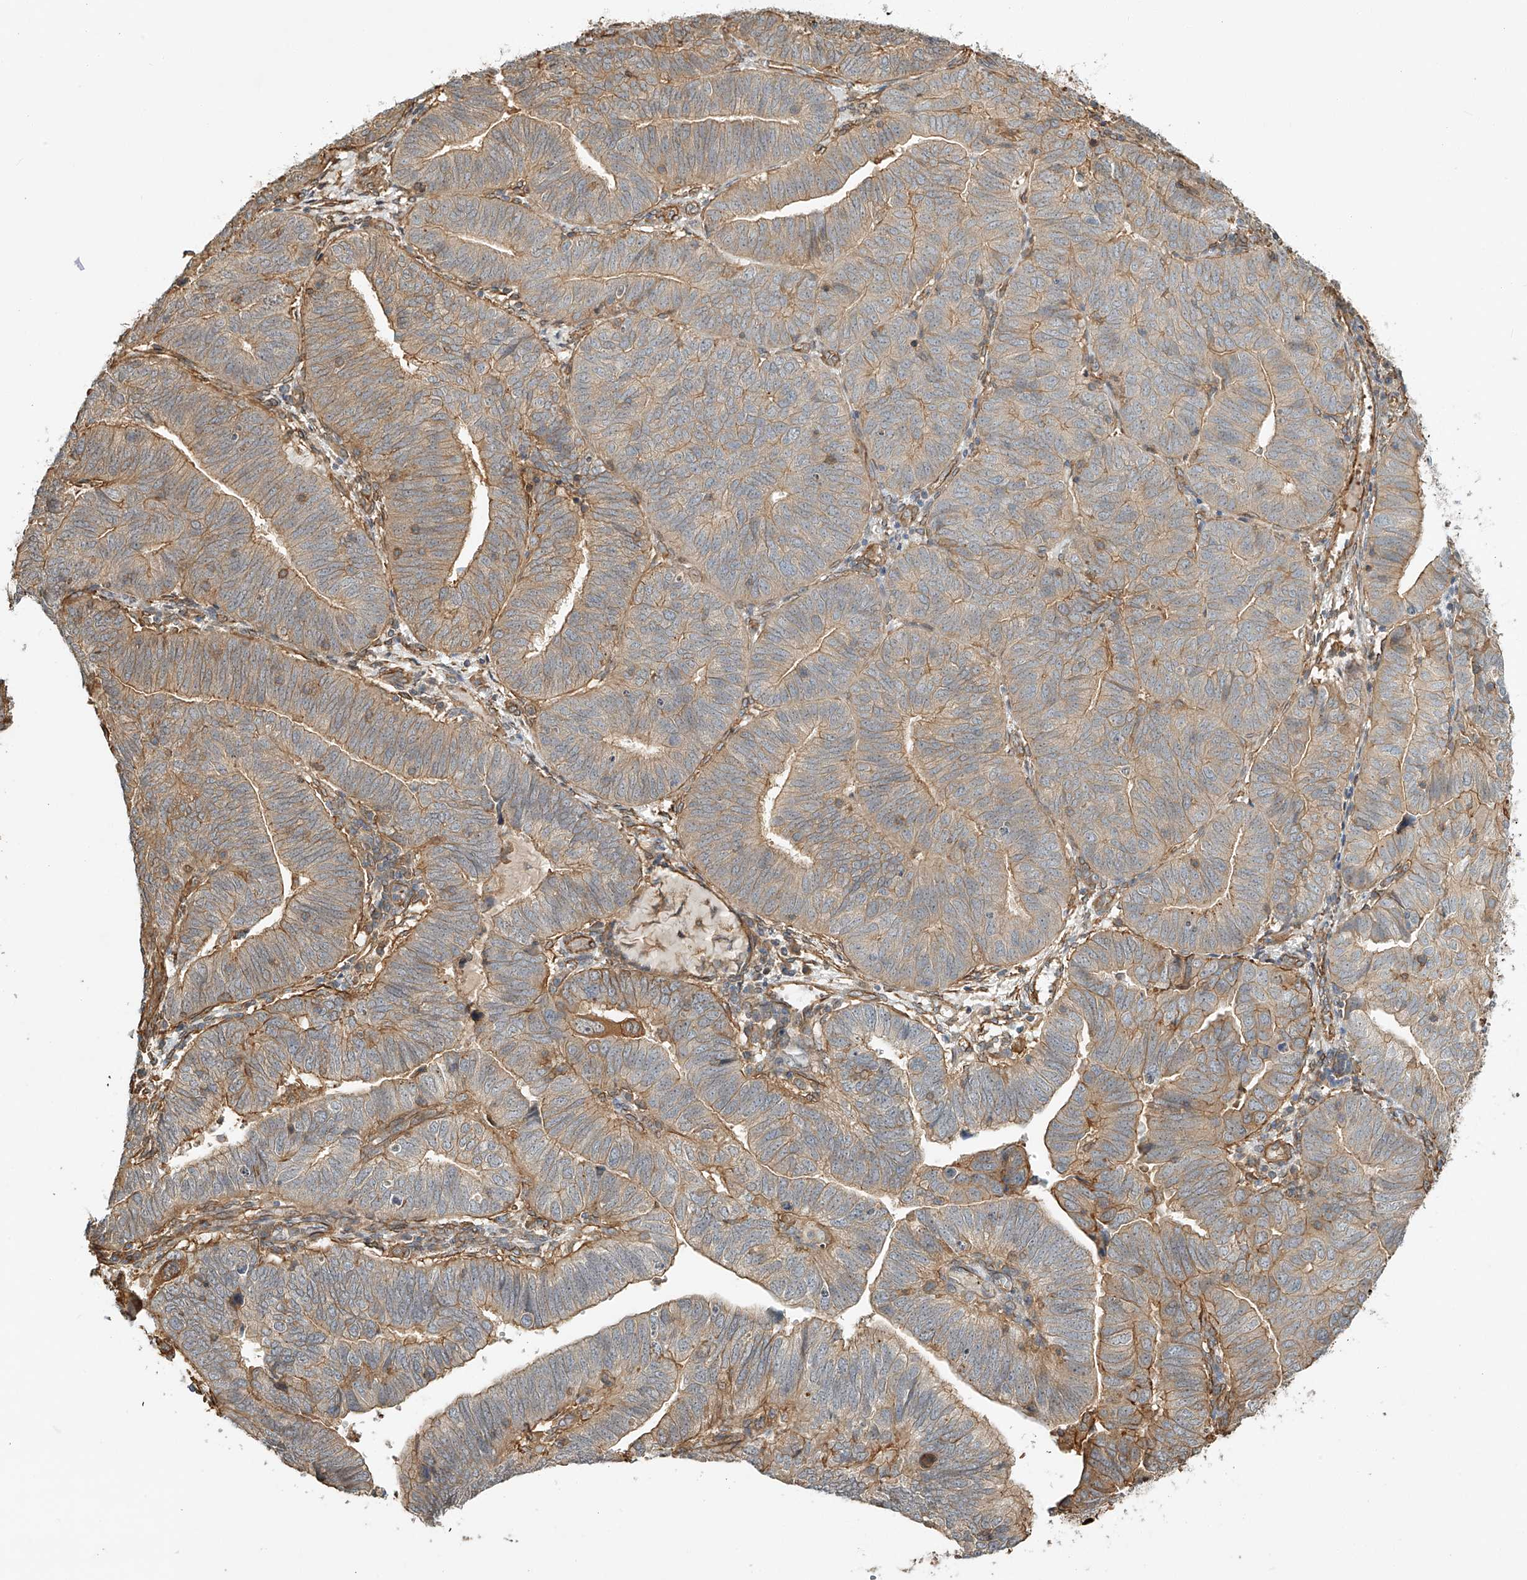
{"staining": {"intensity": "moderate", "quantity": ">75%", "location": "cytoplasmic/membranous"}, "tissue": "endometrial cancer", "cell_type": "Tumor cells", "image_type": "cancer", "snomed": [{"axis": "morphology", "description": "Adenocarcinoma, NOS"}, {"axis": "topography", "description": "Uterus"}], "caption": "Human endometrial cancer (adenocarcinoma) stained with a protein marker exhibits moderate staining in tumor cells.", "gene": "CSMD3", "patient": {"sex": "female", "age": 77}}